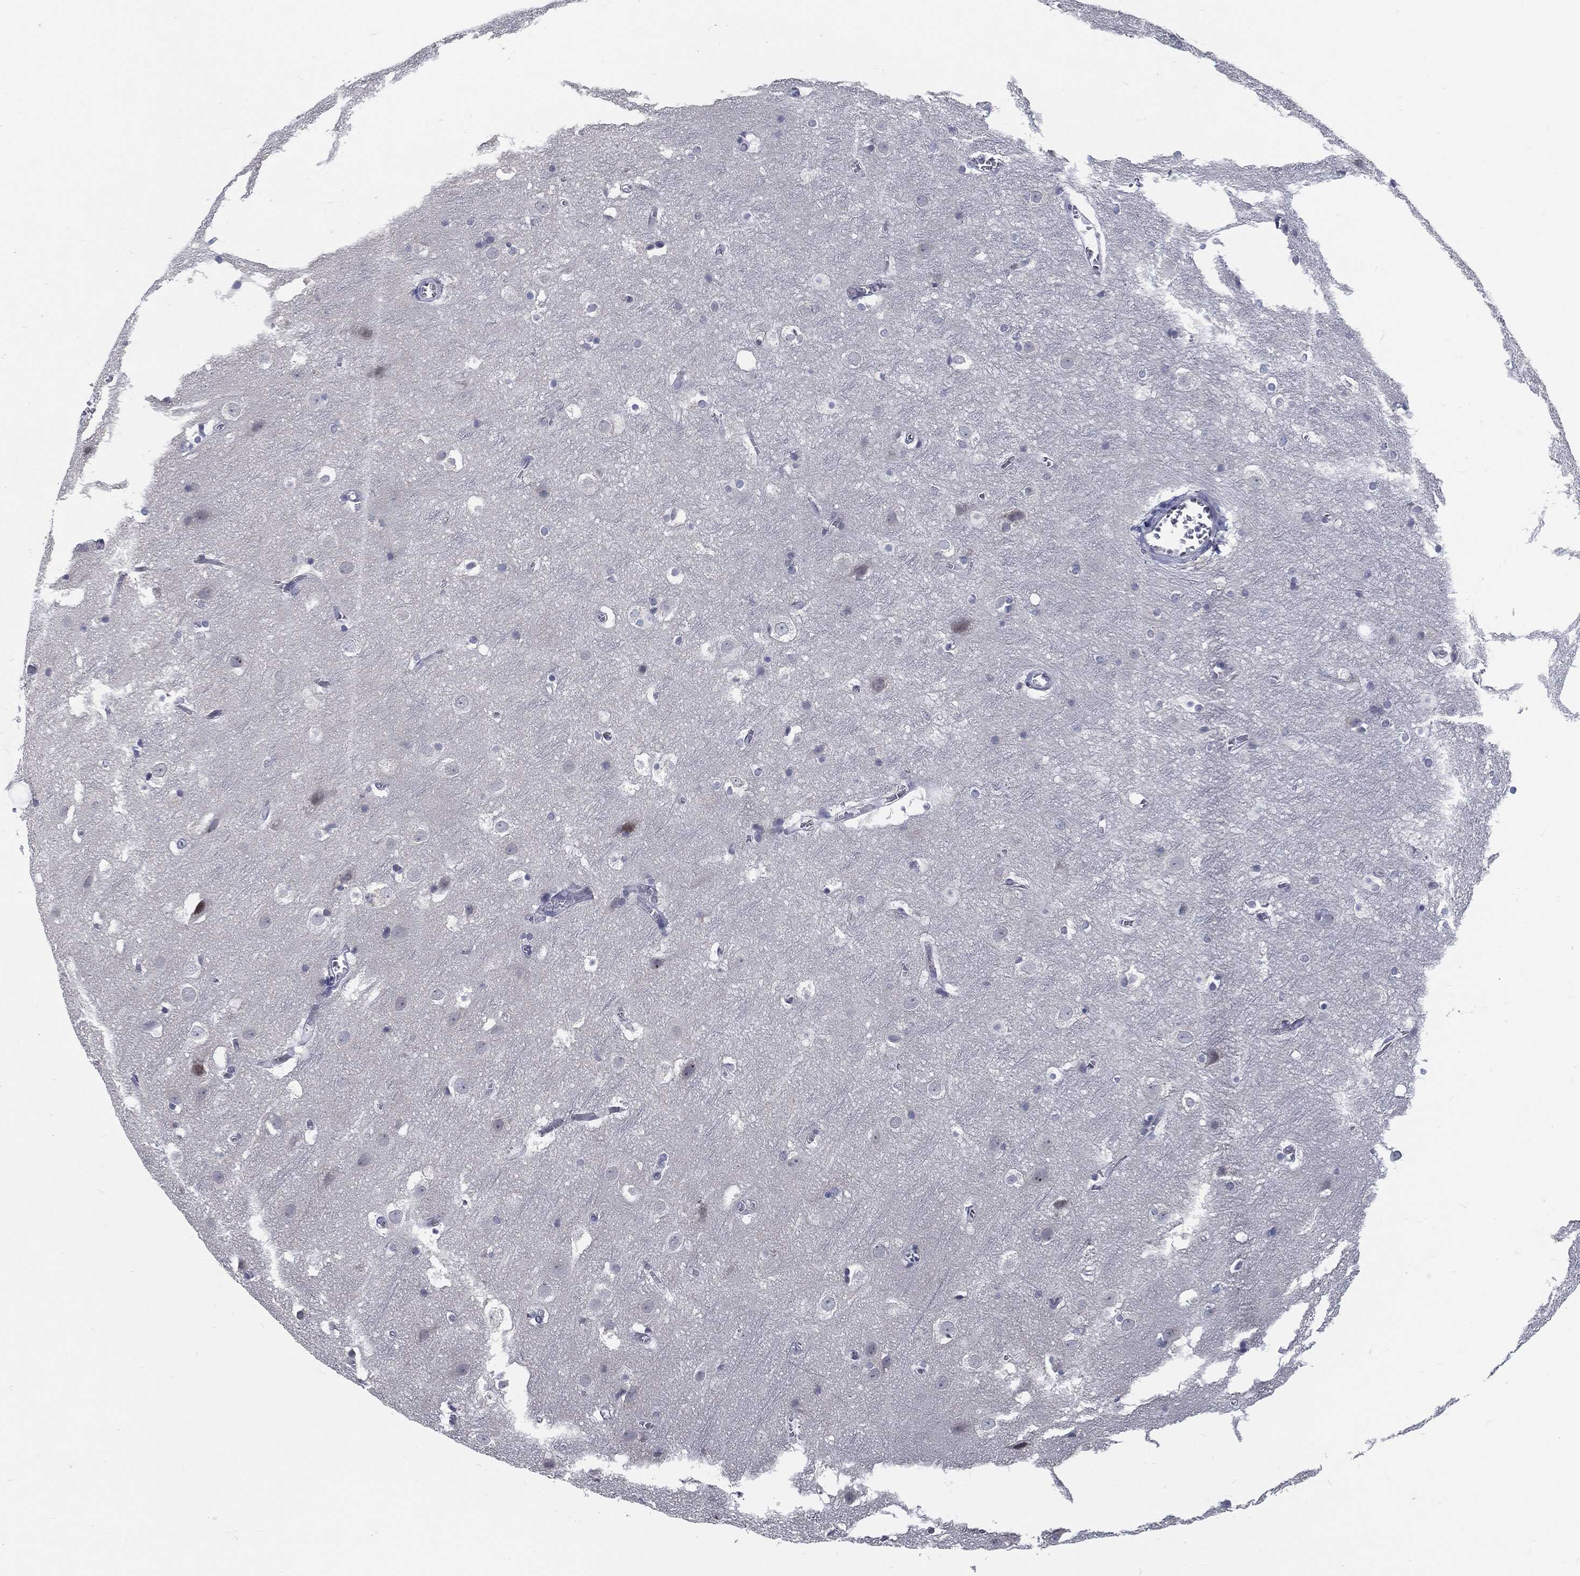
{"staining": {"intensity": "negative", "quantity": "none", "location": "none"}, "tissue": "cerebral cortex", "cell_type": "Endothelial cells", "image_type": "normal", "snomed": [{"axis": "morphology", "description": "Normal tissue, NOS"}, {"axis": "topography", "description": "Cerebral cortex"}], "caption": "IHC image of normal cerebral cortex: cerebral cortex stained with DAB (3,3'-diaminobenzidine) exhibits no significant protein expression in endothelial cells. Brightfield microscopy of IHC stained with DAB (brown) and hematoxylin (blue), captured at high magnification.", "gene": "PROM1", "patient": {"sex": "male", "age": 59}}